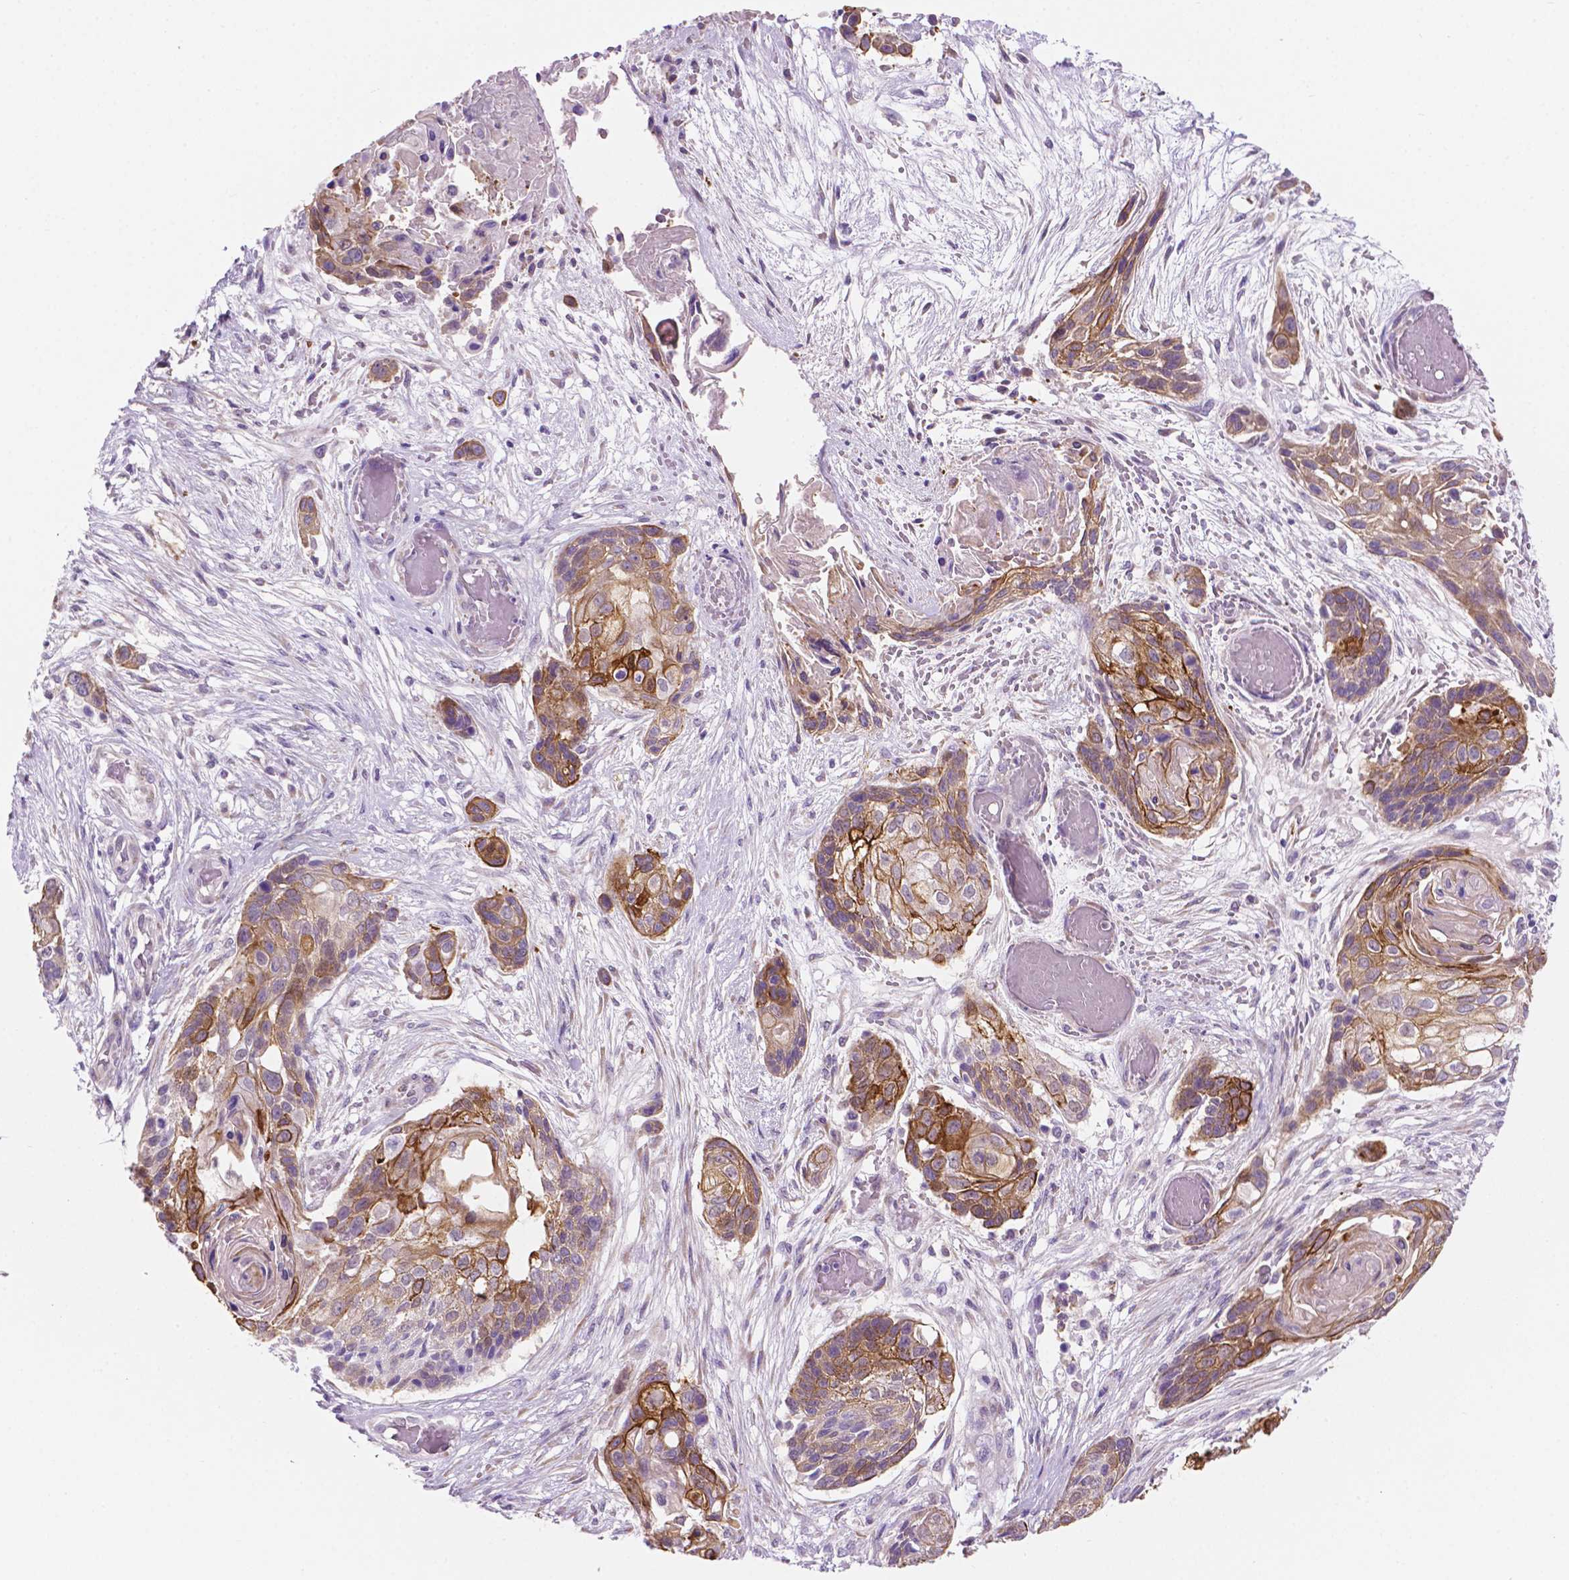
{"staining": {"intensity": "moderate", "quantity": "25%-75%", "location": "cytoplasmic/membranous"}, "tissue": "lung cancer", "cell_type": "Tumor cells", "image_type": "cancer", "snomed": [{"axis": "morphology", "description": "Squamous cell carcinoma, NOS"}, {"axis": "topography", "description": "Lung"}], "caption": "IHC (DAB) staining of lung cancer (squamous cell carcinoma) demonstrates moderate cytoplasmic/membranous protein expression in about 25%-75% of tumor cells.", "gene": "EPPK1", "patient": {"sex": "male", "age": 69}}